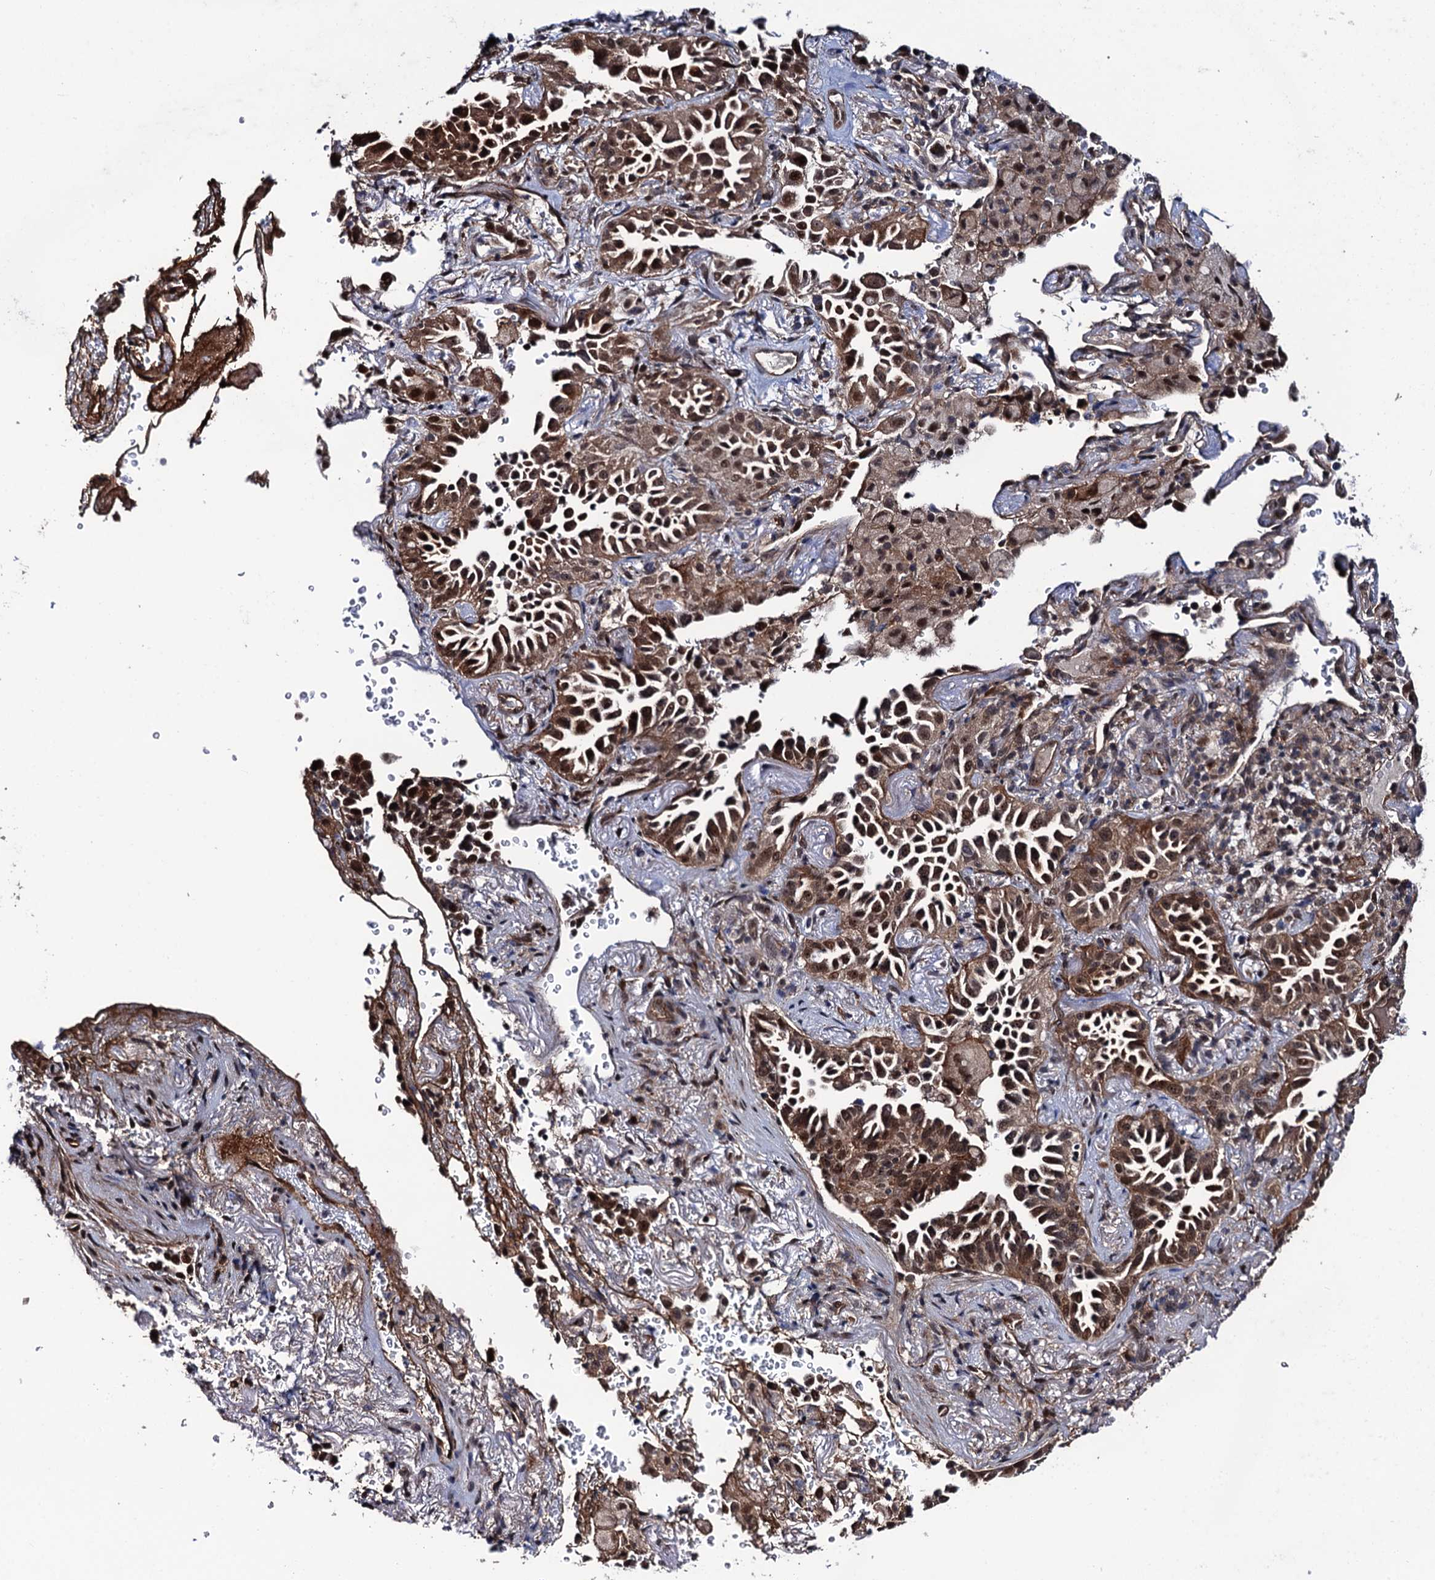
{"staining": {"intensity": "moderate", "quantity": ">75%", "location": "cytoplasmic/membranous,nuclear"}, "tissue": "lung cancer", "cell_type": "Tumor cells", "image_type": "cancer", "snomed": [{"axis": "morphology", "description": "Adenocarcinoma, NOS"}, {"axis": "topography", "description": "Lung"}], "caption": "This photomicrograph shows immunohistochemistry (IHC) staining of human lung adenocarcinoma, with medium moderate cytoplasmic/membranous and nuclear positivity in about >75% of tumor cells.", "gene": "CDC23", "patient": {"sex": "female", "age": 69}}